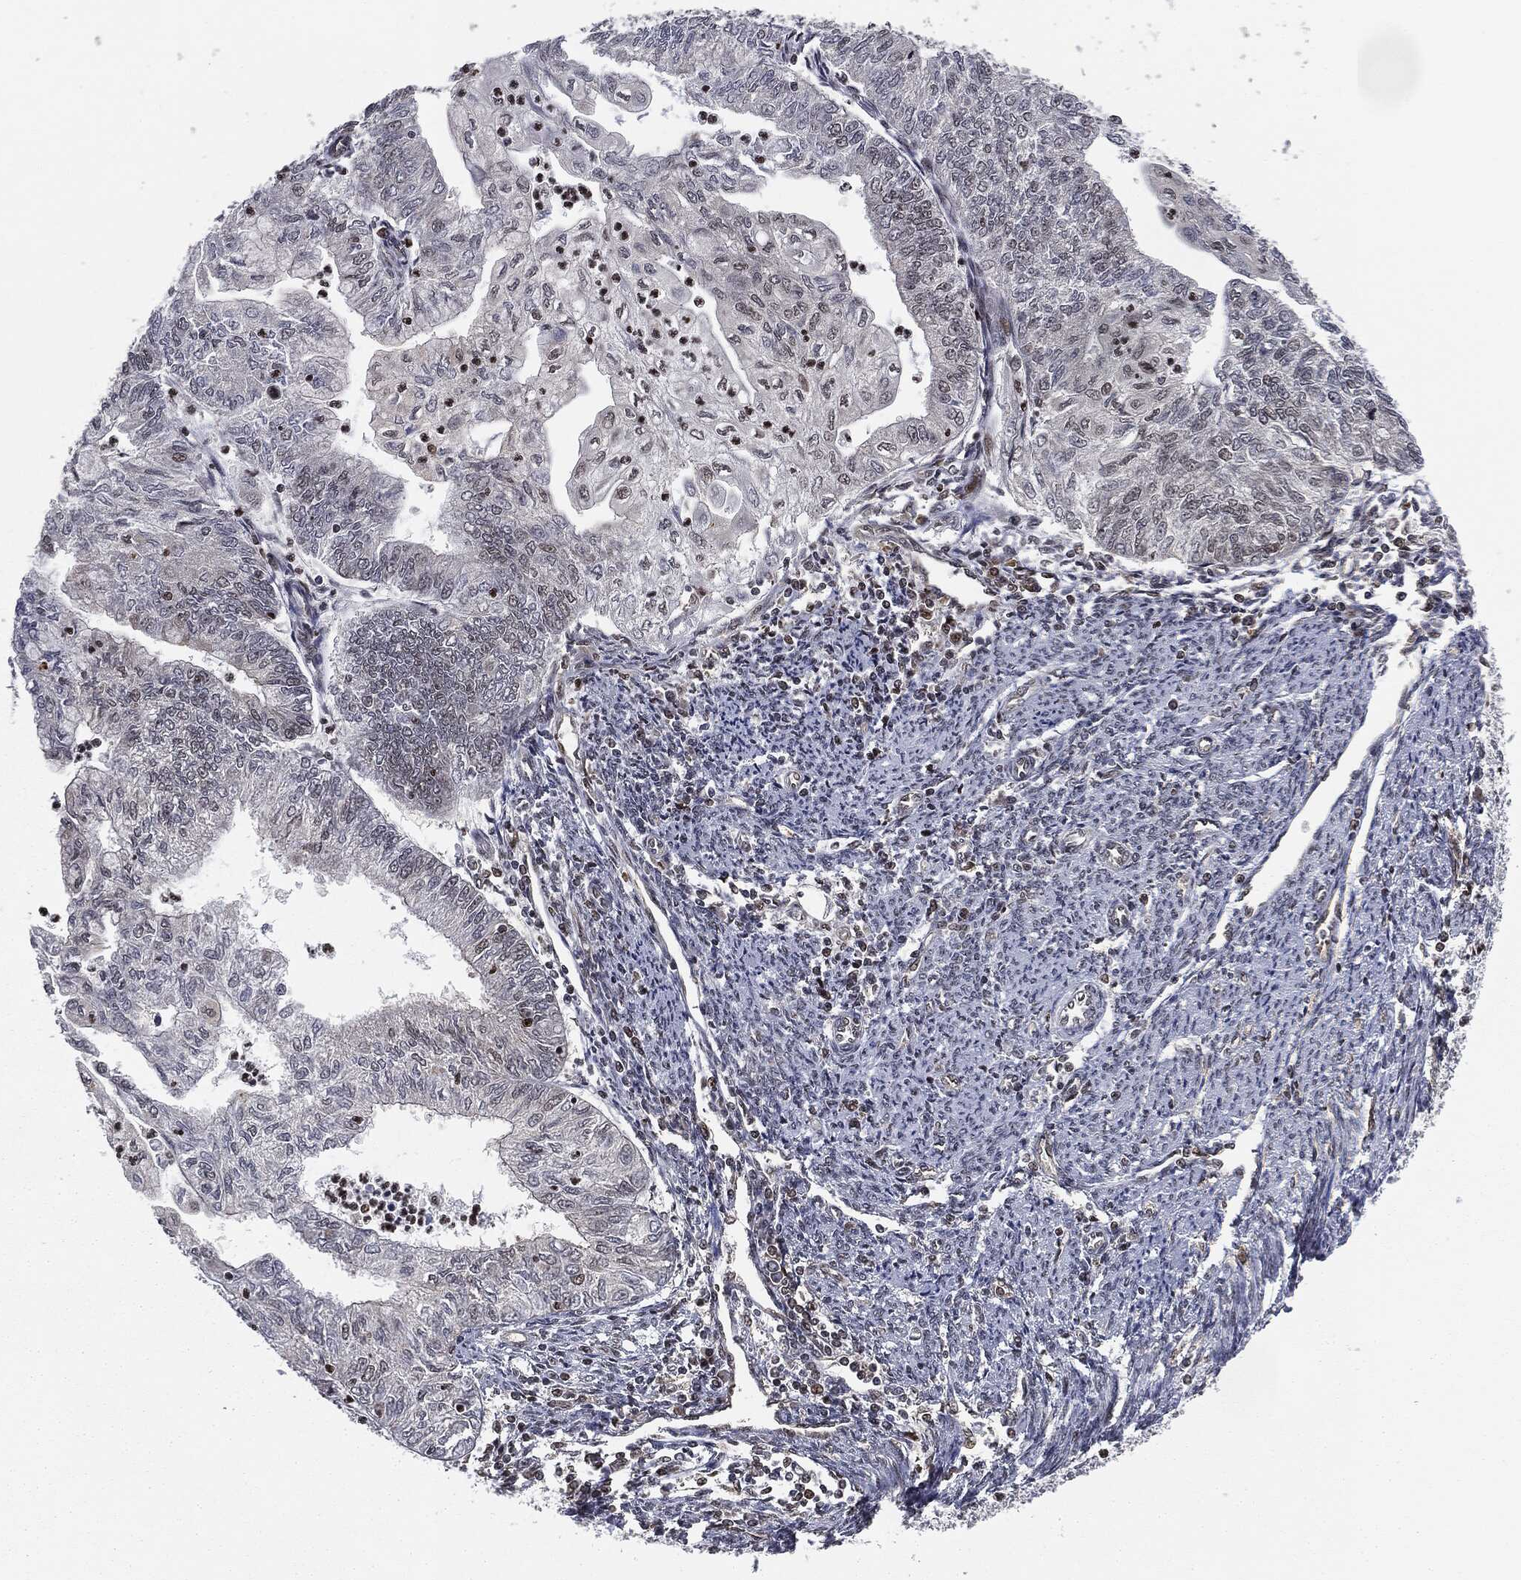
{"staining": {"intensity": "negative", "quantity": "none", "location": "none"}, "tissue": "endometrial cancer", "cell_type": "Tumor cells", "image_type": "cancer", "snomed": [{"axis": "morphology", "description": "Adenocarcinoma, NOS"}, {"axis": "topography", "description": "Endometrium"}], "caption": "This is an immunohistochemistry (IHC) histopathology image of human endometrial cancer. There is no expression in tumor cells.", "gene": "TBC1D22A", "patient": {"sex": "female", "age": 59}}